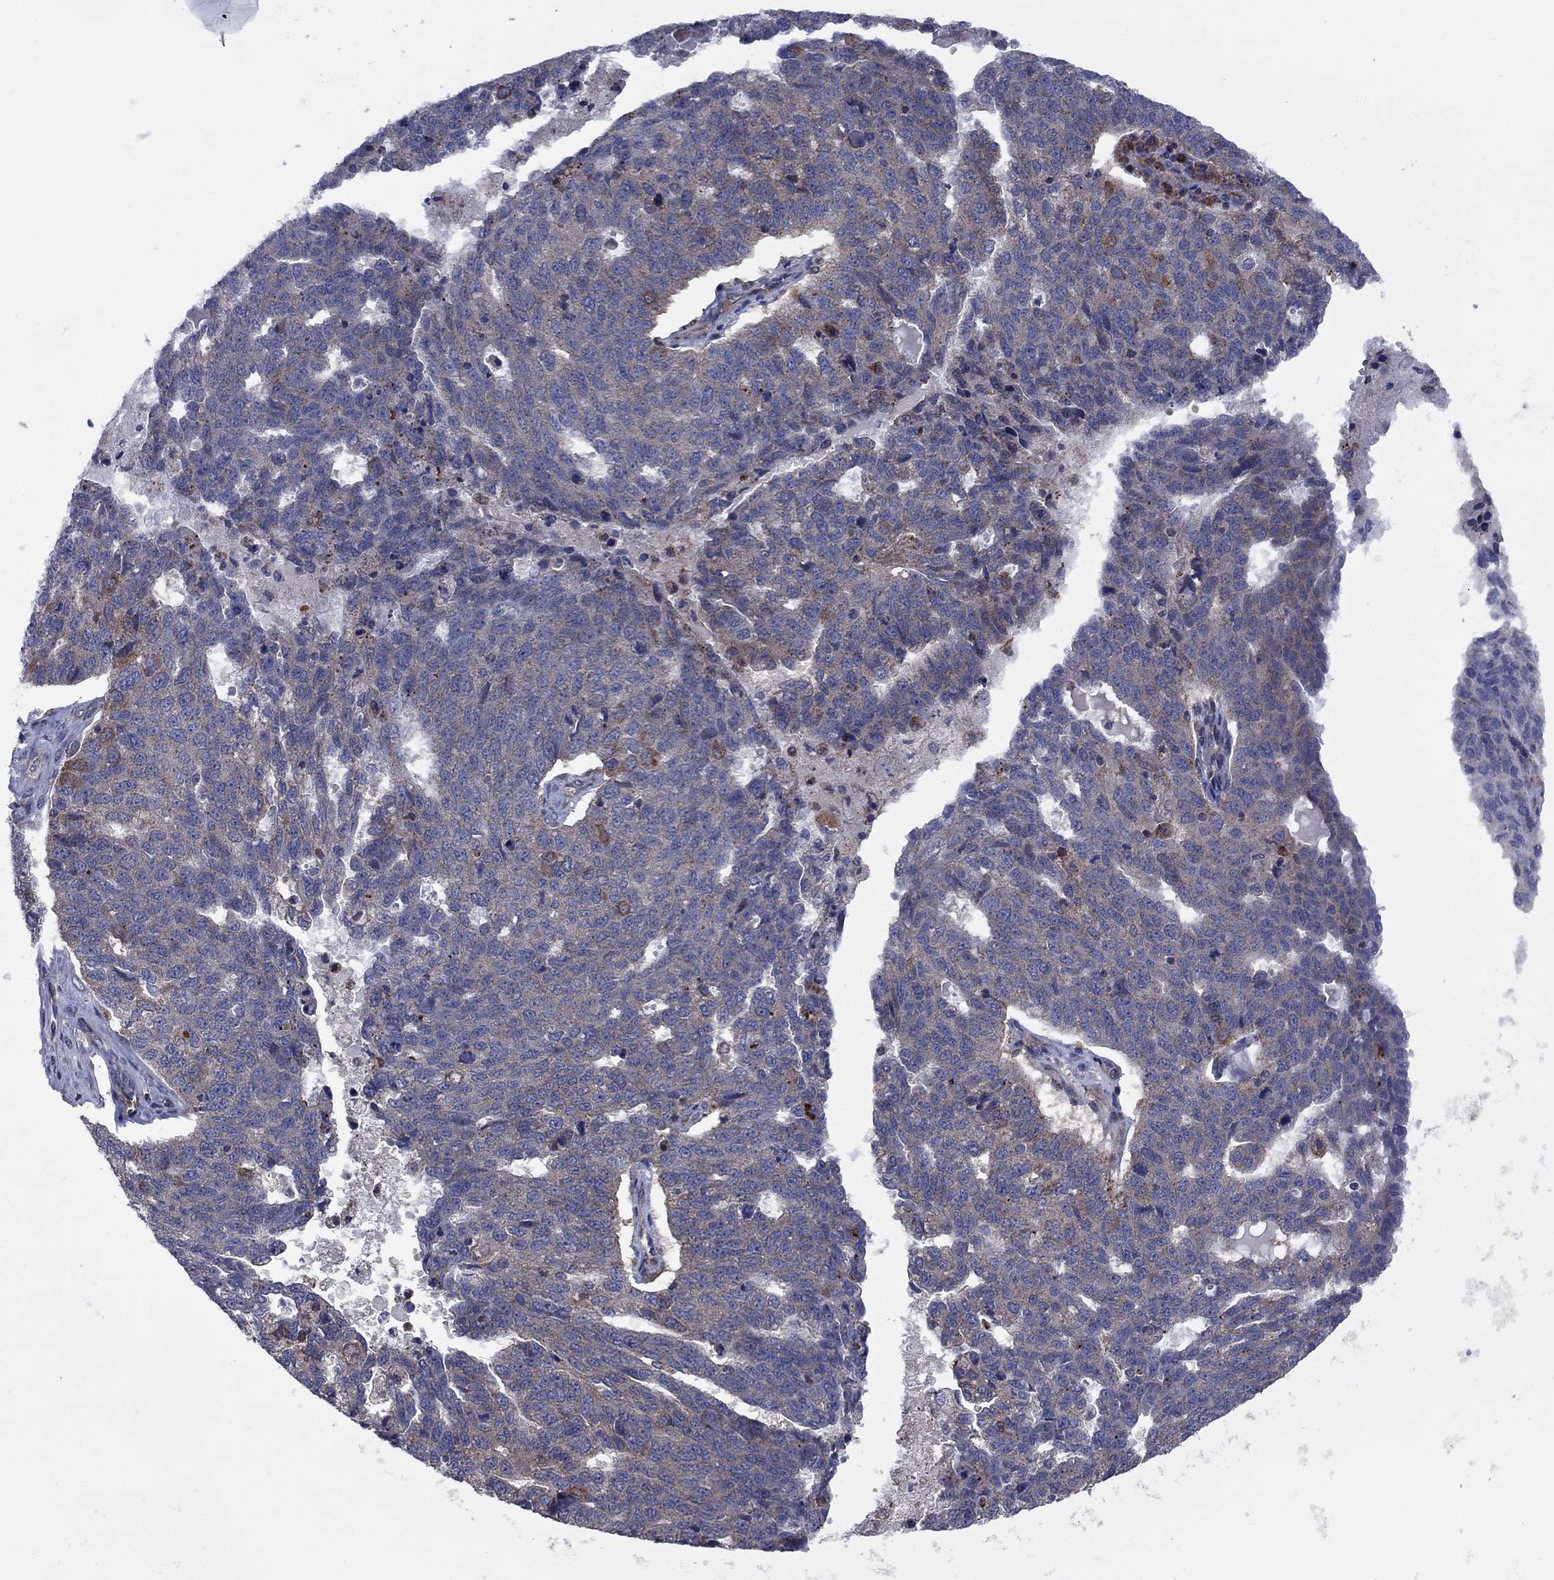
{"staining": {"intensity": "moderate", "quantity": "<25%", "location": "cytoplasmic/membranous"}, "tissue": "ovarian cancer", "cell_type": "Tumor cells", "image_type": "cancer", "snomed": [{"axis": "morphology", "description": "Cystadenocarcinoma, serous, NOS"}, {"axis": "topography", "description": "Ovary"}], "caption": "A high-resolution image shows immunohistochemistry (IHC) staining of ovarian serous cystadenocarcinoma, which reveals moderate cytoplasmic/membranous expression in approximately <25% of tumor cells. (DAB IHC, brown staining for protein, blue staining for nuclei).", "gene": "MEA1", "patient": {"sex": "female", "age": 71}}